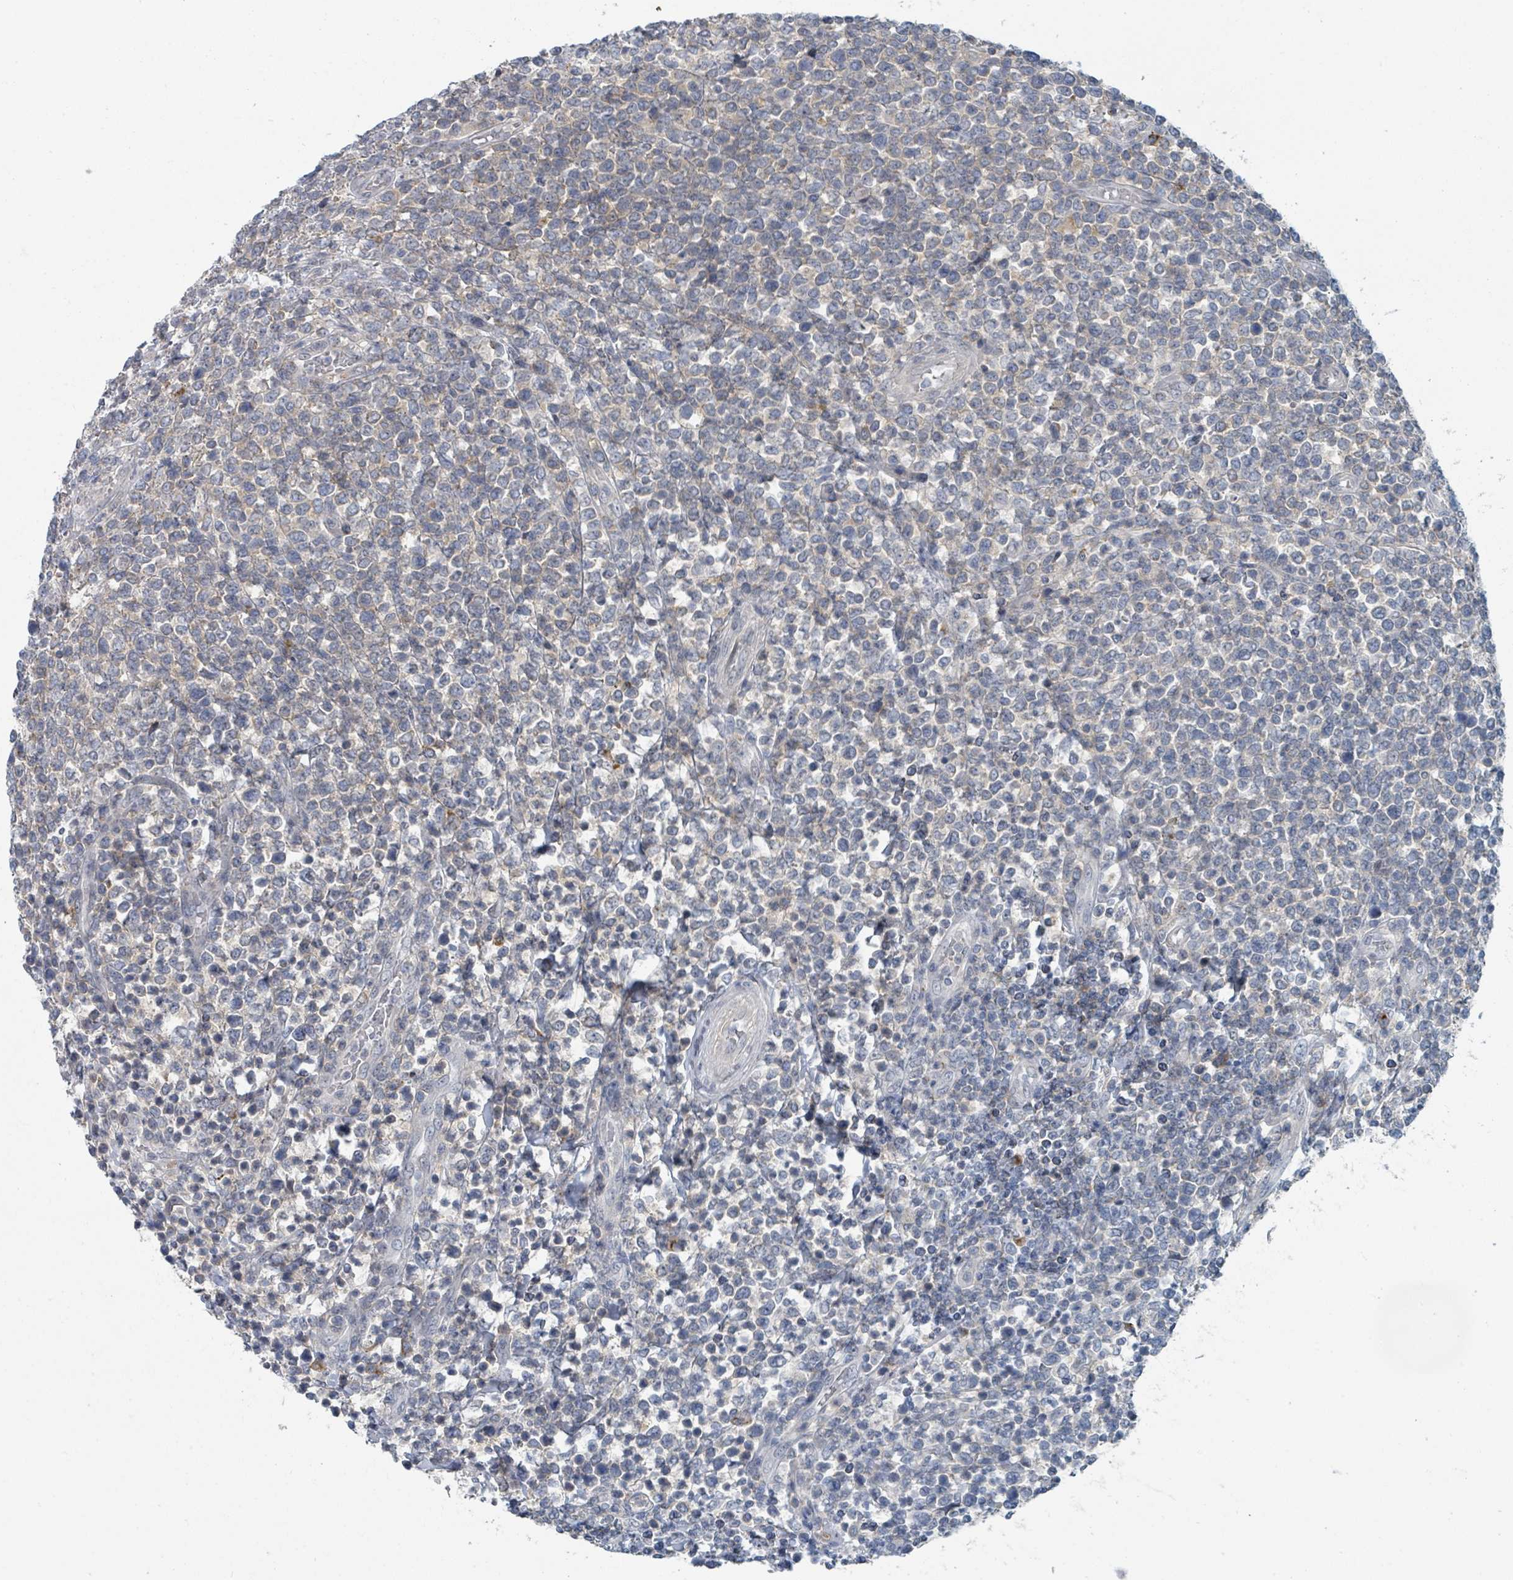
{"staining": {"intensity": "weak", "quantity": "25%-75%", "location": "cytoplasmic/membranous"}, "tissue": "lymphoma", "cell_type": "Tumor cells", "image_type": "cancer", "snomed": [{"axis": "morphology", "description": "Malignant lymphoma, non-Hodgkin's type, High grade"}, {"axis": "topography", "description": "Soft tissue"}], "caption": "Immunohistochemical staining of lymphoma shows low levels of weak cytoplasmic/membranous protein positivity in about 25%-75% of tumor cells.", "gene": "ANKRD55", "patient": {"sex": "female", "age": 56}}